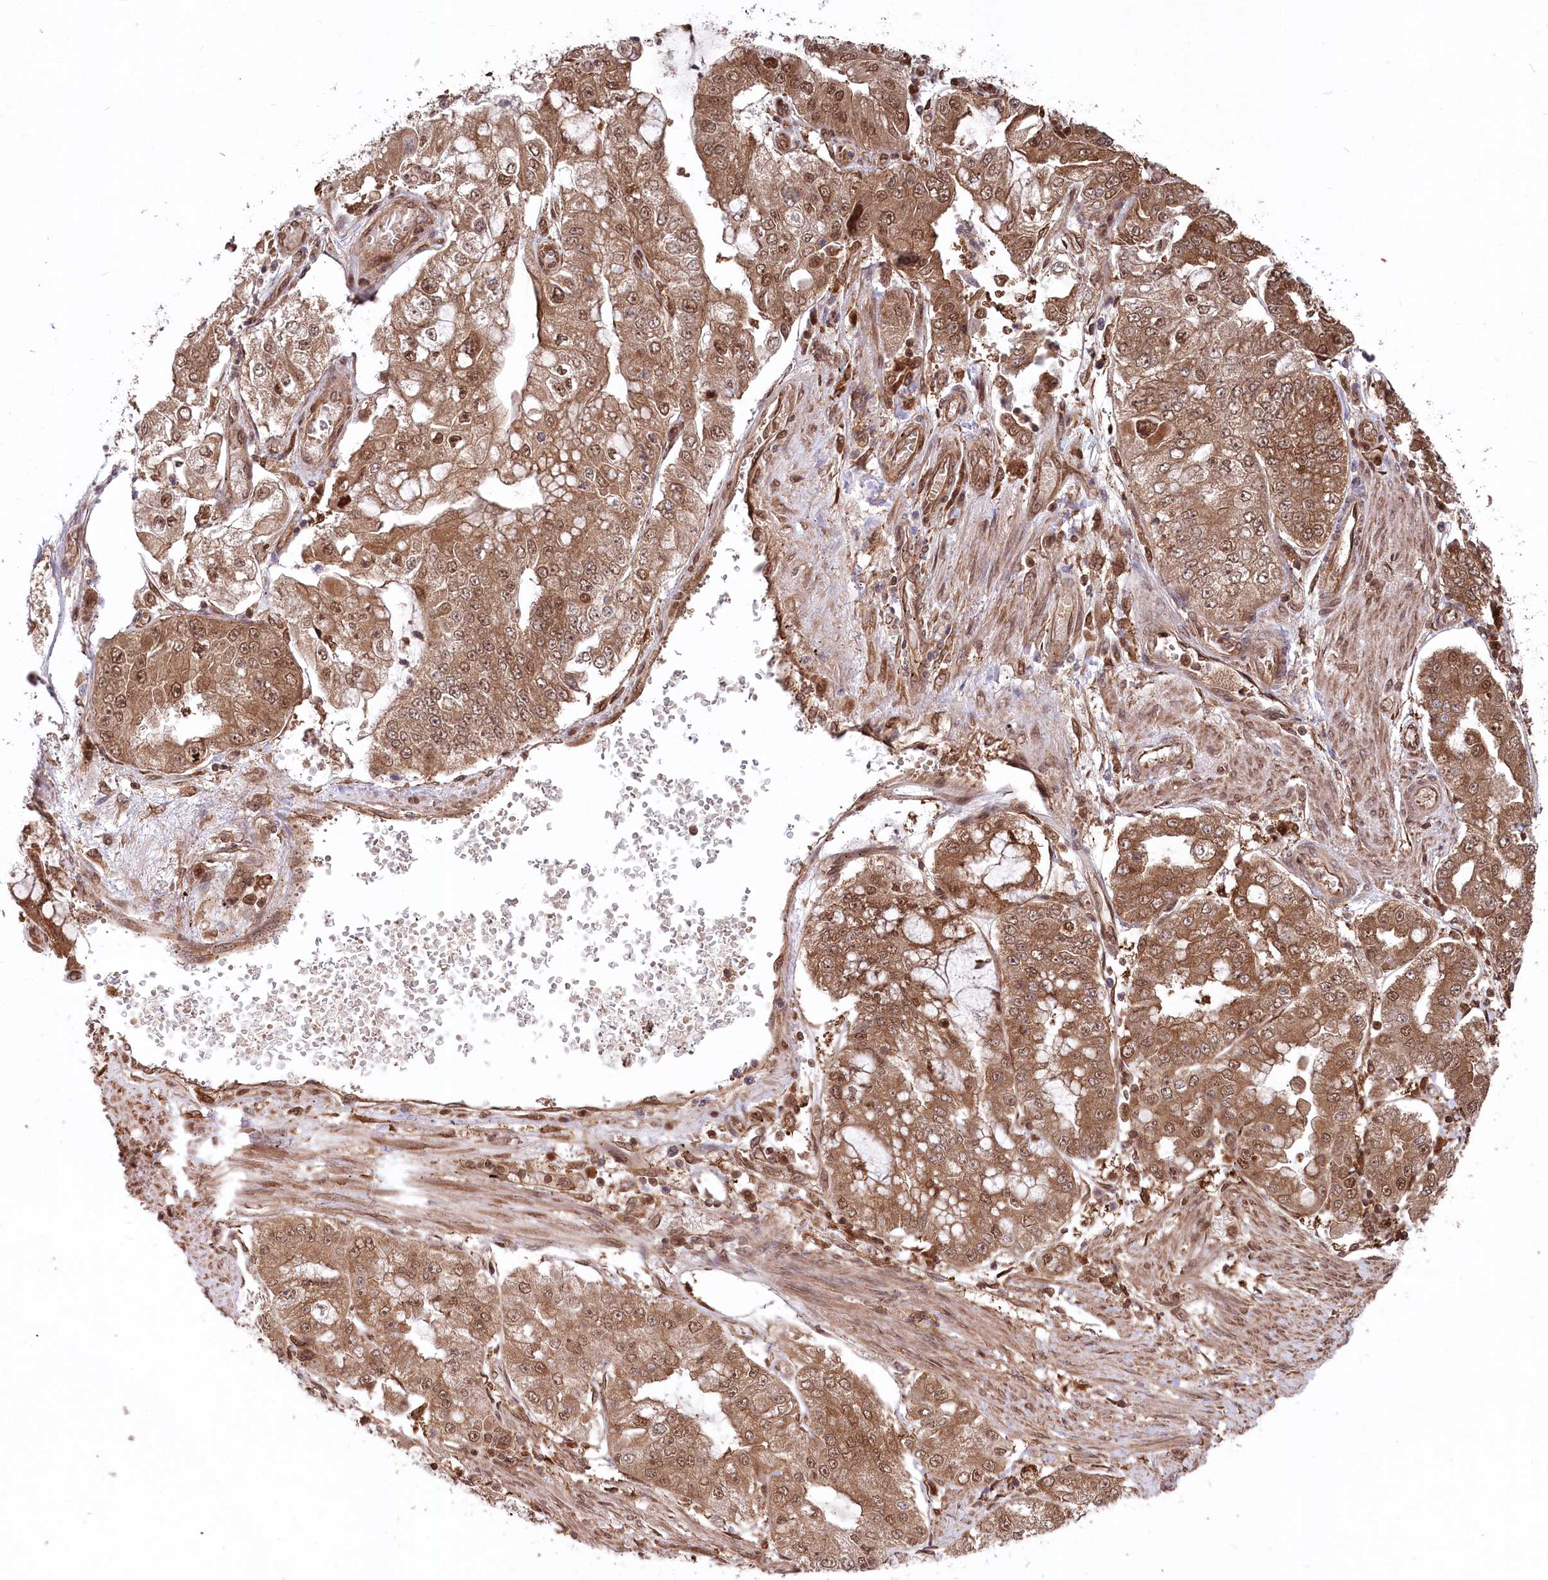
{"staining": {"intensity": "moderate", "quantity": ">75%", "location": "cytoplasmic/membranous,nuclear"}, "tissue": "stomach cancer", "cell_type": "Tumor cells", "image_type": "cancer", "snomed": [{"axis": "morphology", "description": "Adenocarcinoma, NOS"}, {"axis": "topography", "description": "Stomach"}], "caption": "Immunohistochemistry (IHC) histopathology image of human stomach cancer stained for a protein (brown), which demonstrates medium levels of moderate cytoplasmic/membranous and nuclear positivity in approximately >75% of tumor cells.", "gene": "PSMA1", "patient": {"sex": "male", "age": 76}}